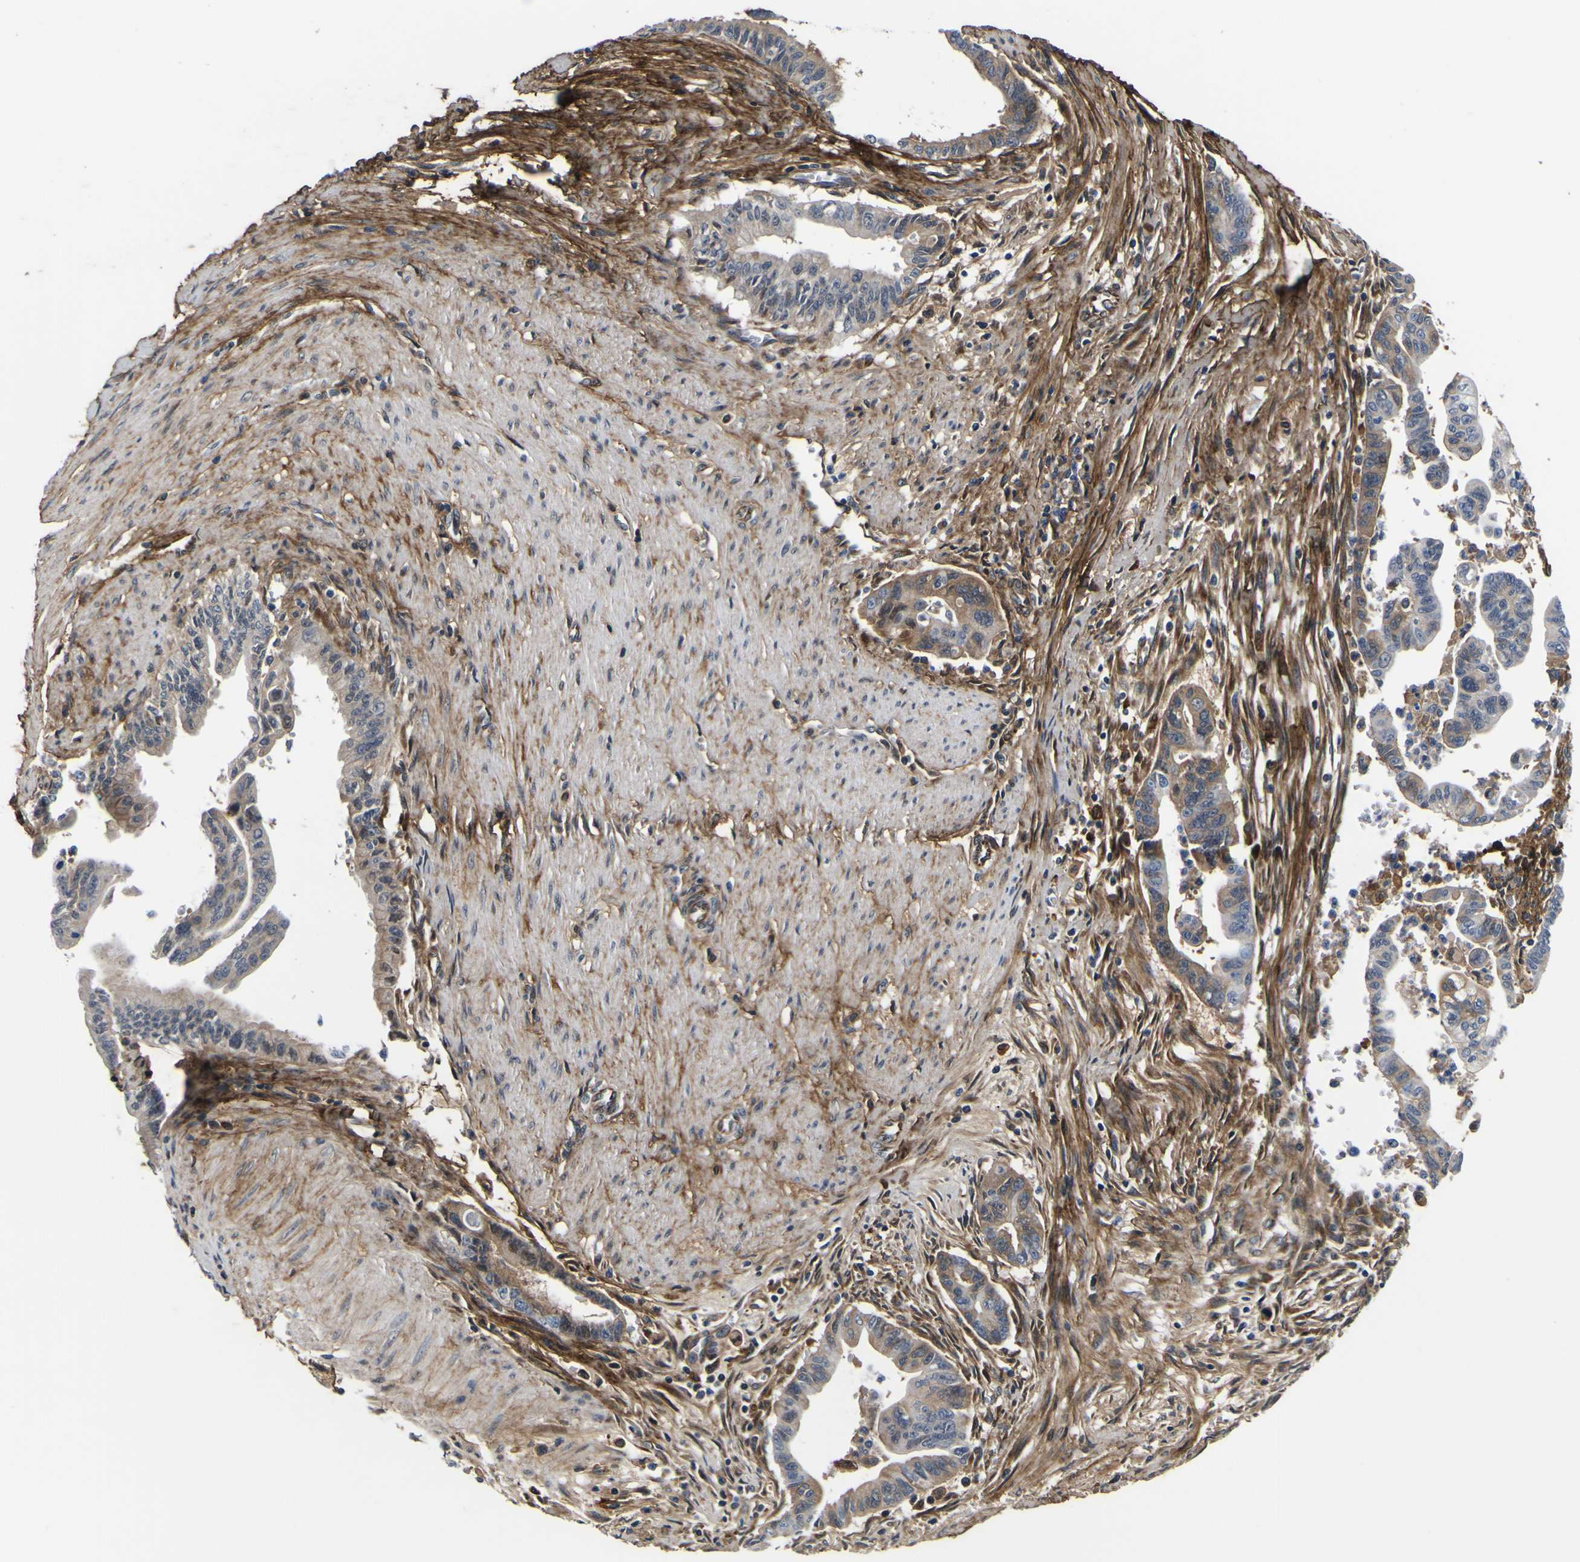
{"staining": {"intensity": "moderate", "quantity": "25%-75%", "location": "cytoplasmic/membranous"}, "tissue": "pancreatic cancer", "cell_type": "Tumor cells", "image_type": "cancer", "snomed": [{"axis": "morphology", "description": "Adenocarcinoma, NOS"}, {"axis": "topography", "description": "Pancreas"}], "caption": "Tumor cells demonstrate medium levels of moderate cytoplasmic/membranous positivity in approximately 25%-75% of cells in pancreatic adenocarcinoma.", "gene": "POSTN", "patient": {"sex": "male", "age": 70}}